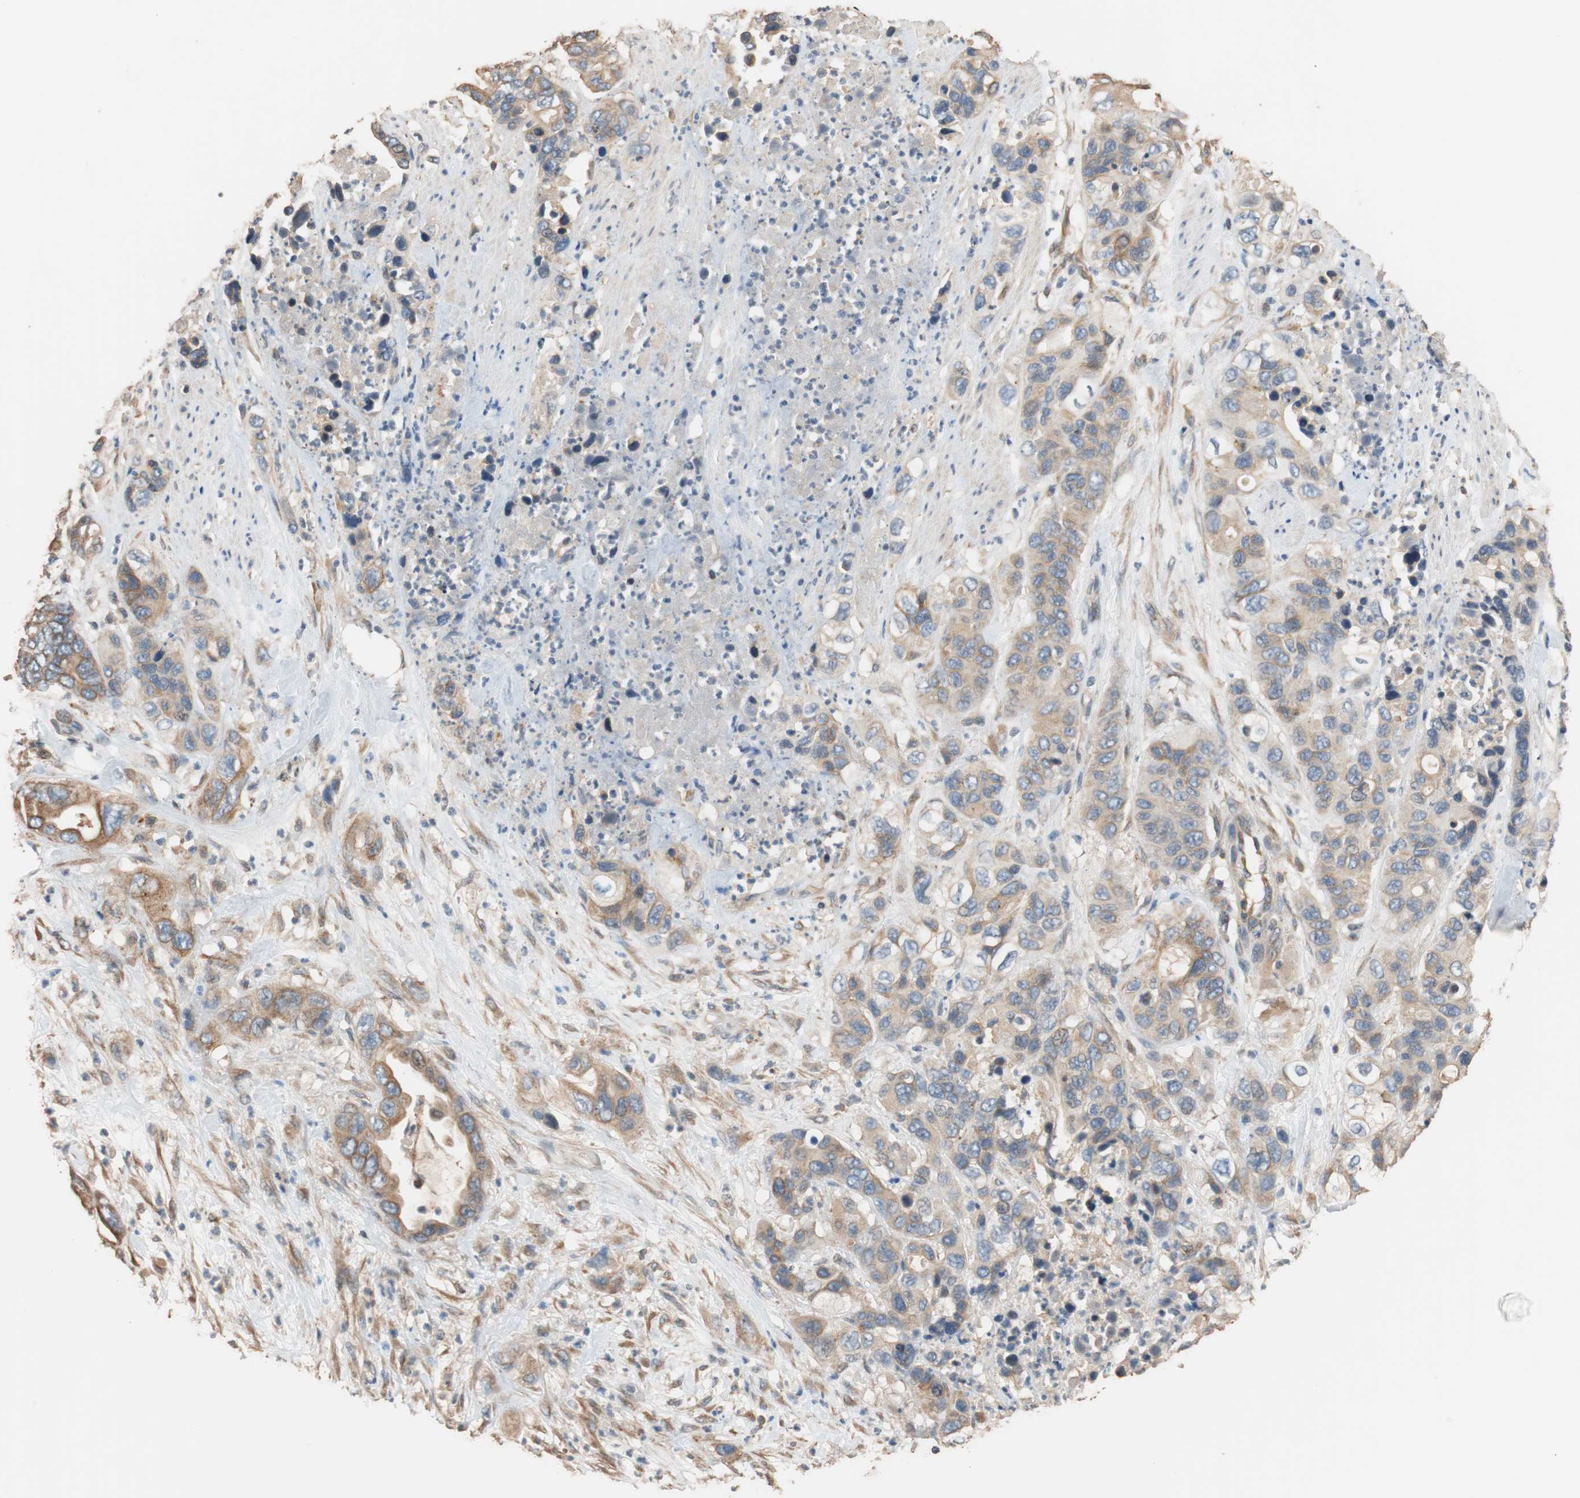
{"staining": {"intensity": "moderate", "quantity": ">75%", "location": "cytoplasmic/membranous"}, "tissue": "pancreatic cancer", "cell_type": "Tumor cells", "image_type": "cancer", "snomed": [{"axis": "morphology", "description": "Adenocarcinoma, NOS"}, {"axis": "topography", "description": "Pancreas"}], "caption": "IHC histopathology image of human adenocarcinoma (pancreatic) stained for a protein (brown), which demonstrates medium levels of moderate cytoplasmic/membranous positivity in about >75% of tumor cells.", "gene": "TUBB", "patient": {"sex": "female", "age": 71}}